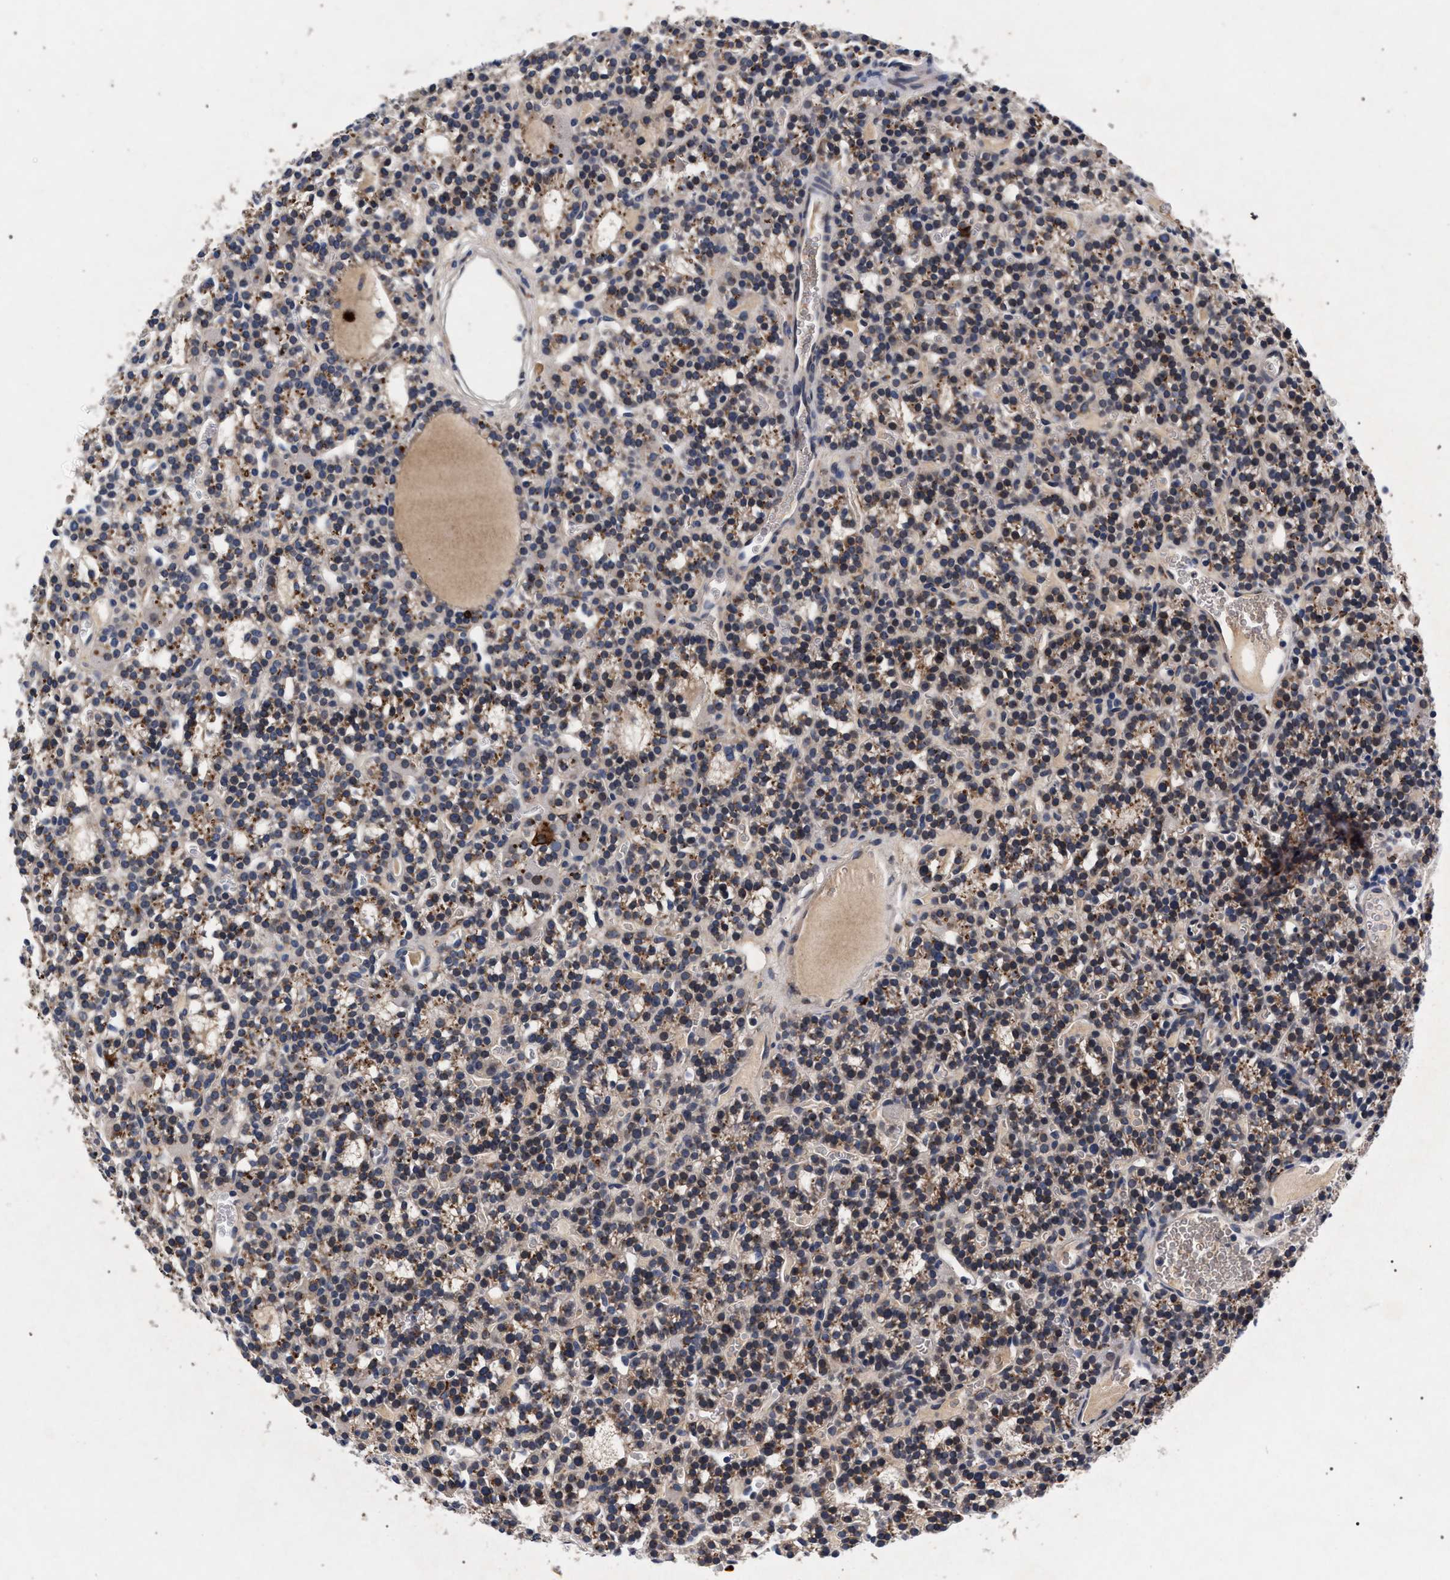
{"staining": {"intensity": "moderate", "quantity": ">75%", "location": "cytoplasmic/membranous"}, "tissue": "parathyroid gland", "cell_type": "Glandular cells", "image_type": "normal", "snomed": [{"axis": "morphology", "description": "Normal tissue, NOS"}, {"axis": "morphology", "description": "Adenoma, NOS"}, {"axis": "topography", "description": "Parathyroid gland"}], "caption": "Immunohistochemical staining of normal parathyroid gland exhibits >75% levels of moderate cytoplasmic/membranous protein expression in approximately >75% of glandular cells.", "gene": "NEK7", "patient": {"sex": "female", "age": 58}}